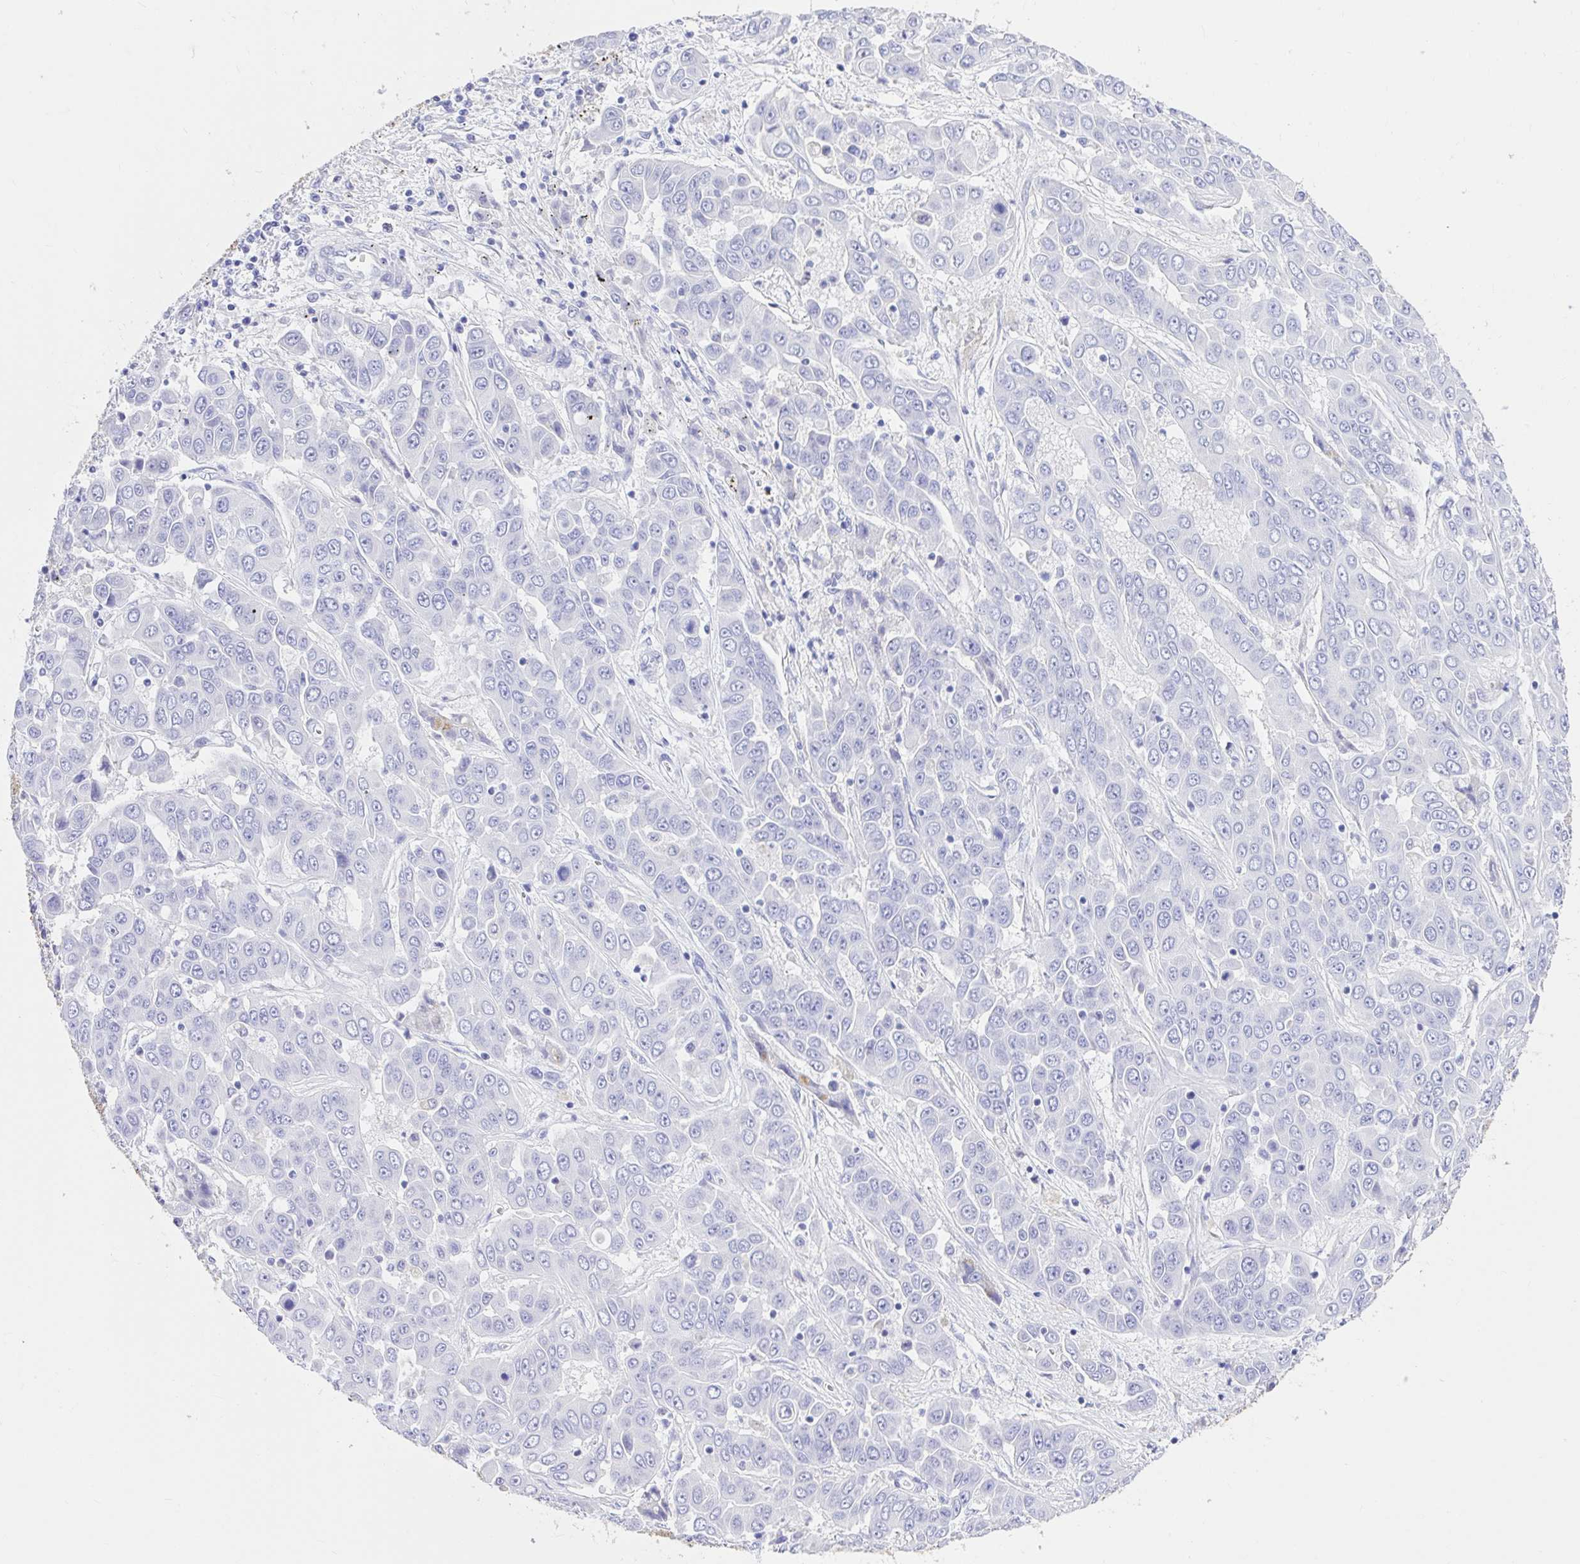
{"staining": {"intensity": "negative", "quantity": "none", "location": "none"}, "tissue": "liver cancer", "cell_type": "Tumor cells", "image_type": "cancer", "snomed": [{"axis": "morphology", "description": "Cholangiocarcinoma"}, {"axis": "topography", "description": "Liver"}], "caption": "IHC photomicrograph of neoplastic tissue: liver cancer stained with DAB (3,3'-diaminobenzidine) displays no significant protein expression in tumor cells.", "gene": "BACE2", "patient": {"sex": "female", "age": 52}}